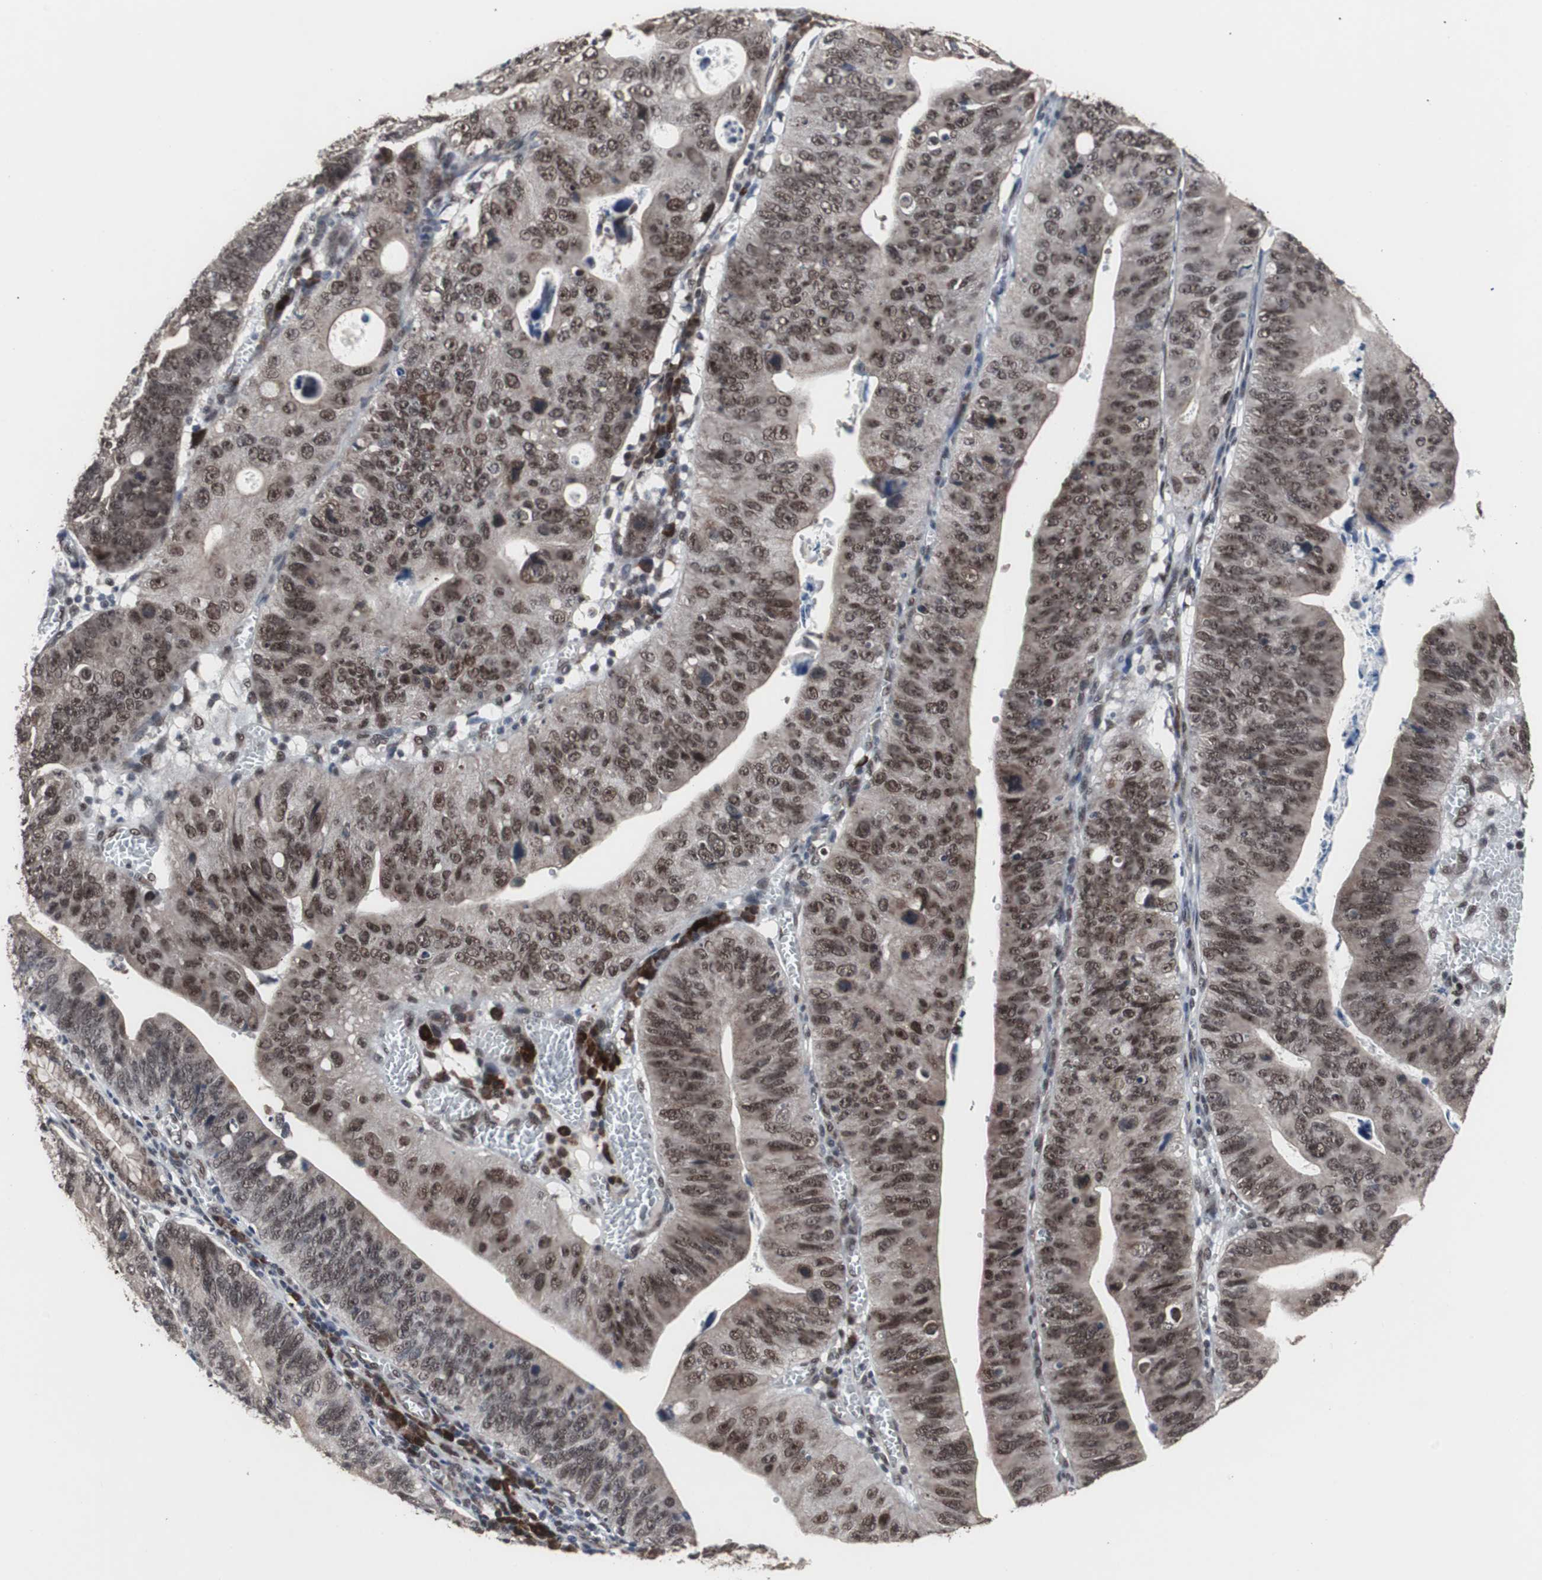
{"staining": {"intensity": "moderate", "quantity": "25%-75%", "location": "cytoplasmic/membranous,nuclear"}, "tissue": "stomach cancer", "cell_type": "Tumor cells", "image_type": "cancer", "snomed": [{"axis": "morphology", "description": "Adenocarcinoma, NOS"}, {"axis": "topography", "description": "Stomach"}], "caption": "Moderate cytoplasmic/membranous and nuclear expression for a protein is identified in about 25%-75% of tumor cells of stomach cancer using immunohistochemistry (IHC).", "gene": "GTF2F2", "patient": {"sex": "male", "age": 59}}